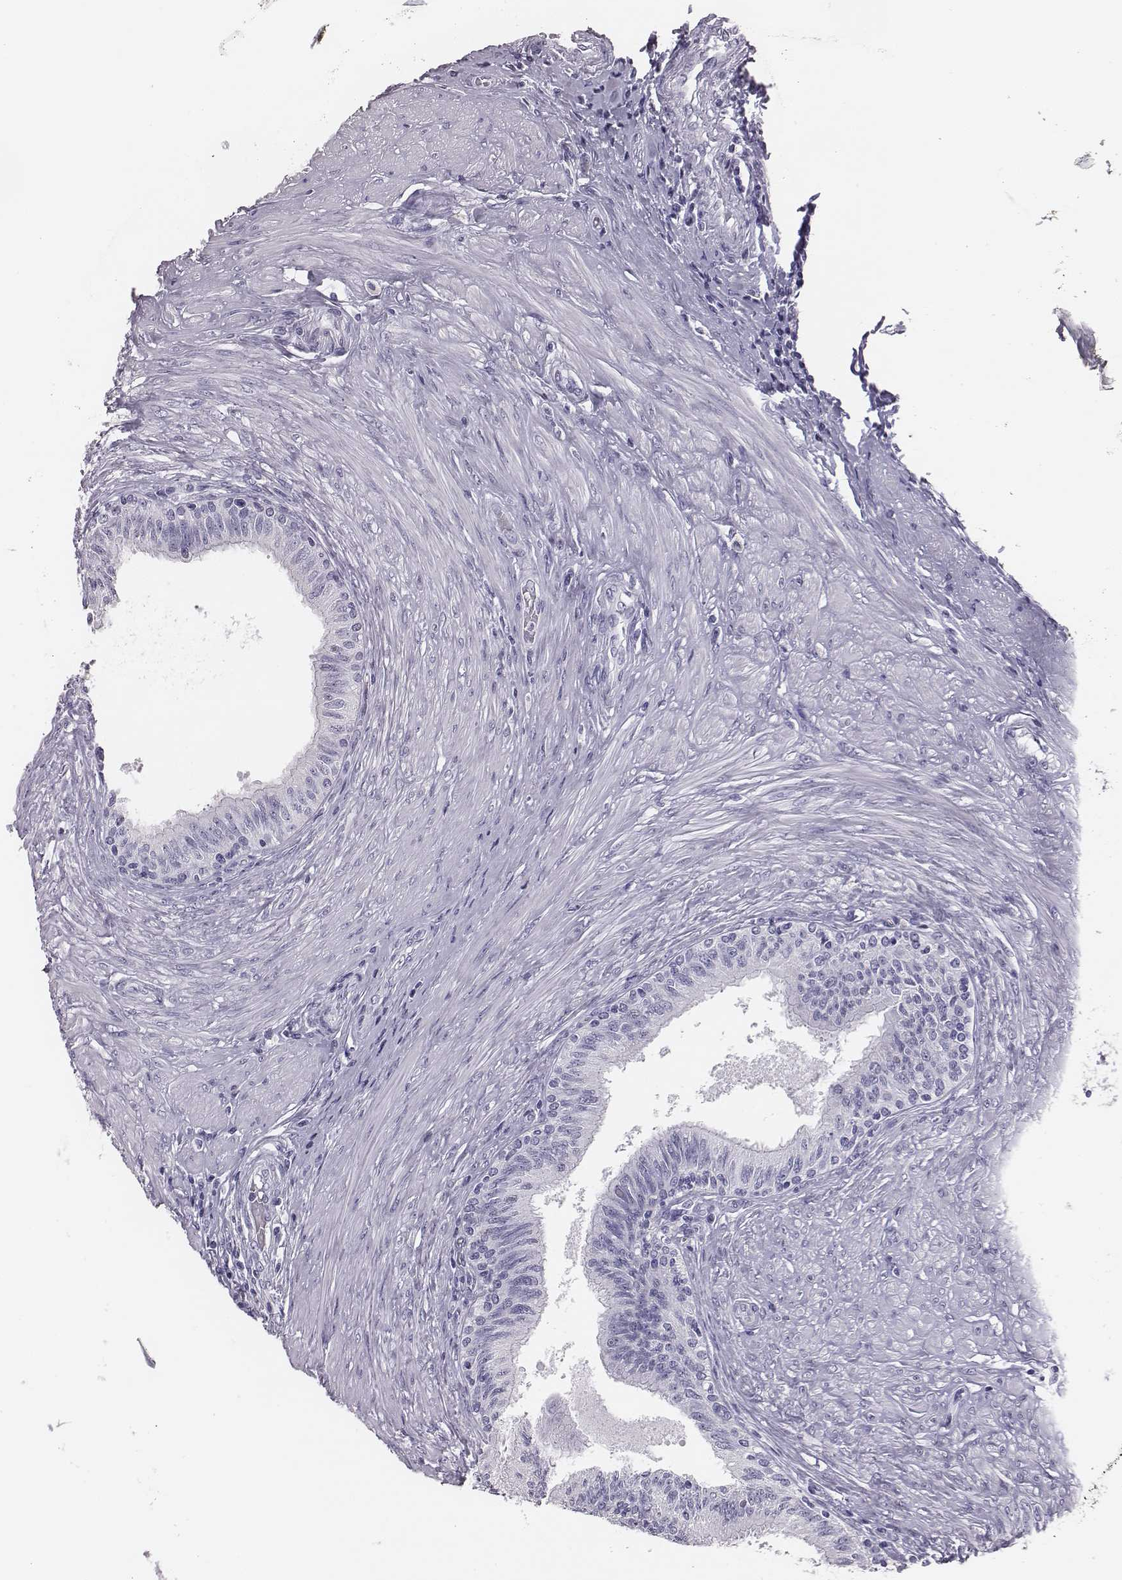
{"staining": {"intensity": "negative", "quantity": "none", "location": "none"}, "tissue": "epididymis", "cell_type": "Glandular cells", "image_type": "normal", "snomed": [{"axis": "morphology", "description": "Normal tissue, NOS"}, {"axis": "morphology", "description": "Seminoma, NOS"}, {"axis": "topography", "description": "Testis"}, {"axis": "topography", "description": "Epididymis"}], "caption": "Micrograph shows no significant protein expression in glandular cells of normal epididymis.", "gene": "ACOD1", "patient": {"sex": "male", "age": 61}}